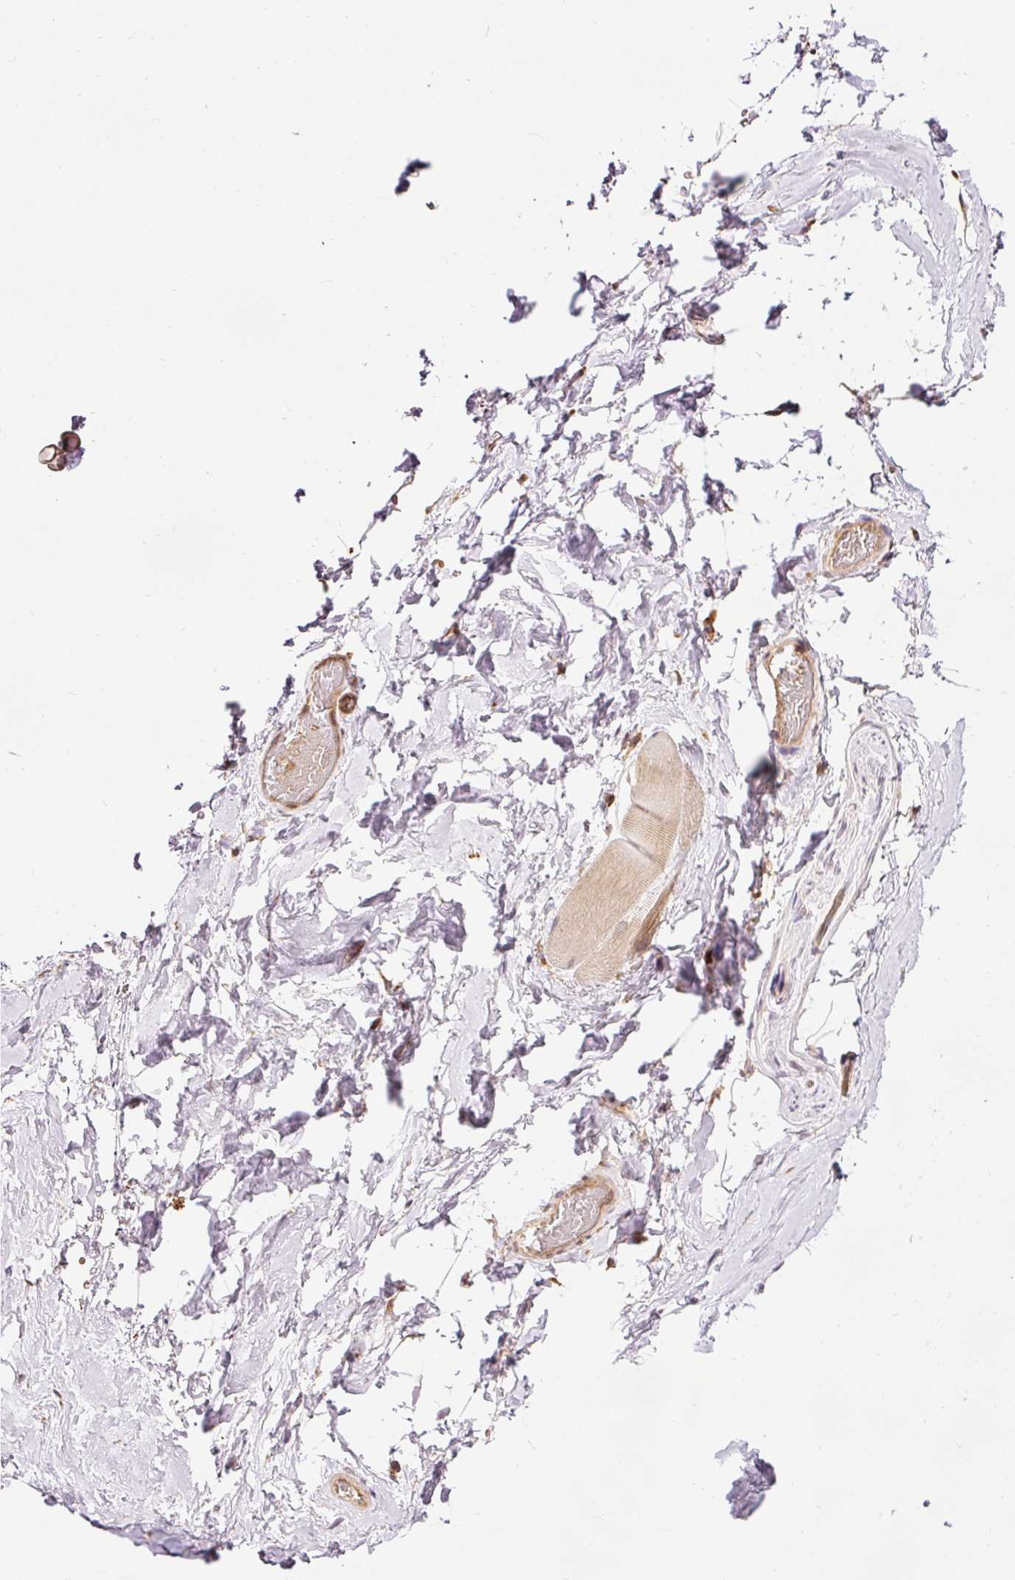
{"staining": {"intensity": "moderate", "quantity": ">75%", "location": "cytoplasmic/membranous"}, "tissue": "soft tissue", "cell_type": "Fibroblasts", "image_type": "normal", "snomed": [{"axis": "morphology", "description": "Normal tissue, NOS"}, {"axis": "topography", "description": "Vascular tissue"}, {"axis": "topography", "description": "Peripheral nerve tissue"}], "caption": "Immunohistochemistry photomicrograph of unremarkable soft tissue stained for a protein (brown), which shows medium levels of moderate cytoplasmic/membranous positivity in approximately >75% of fibroblasts.", "gene": "ADCY4", "patient": {"sex": "male", "age": 41}}